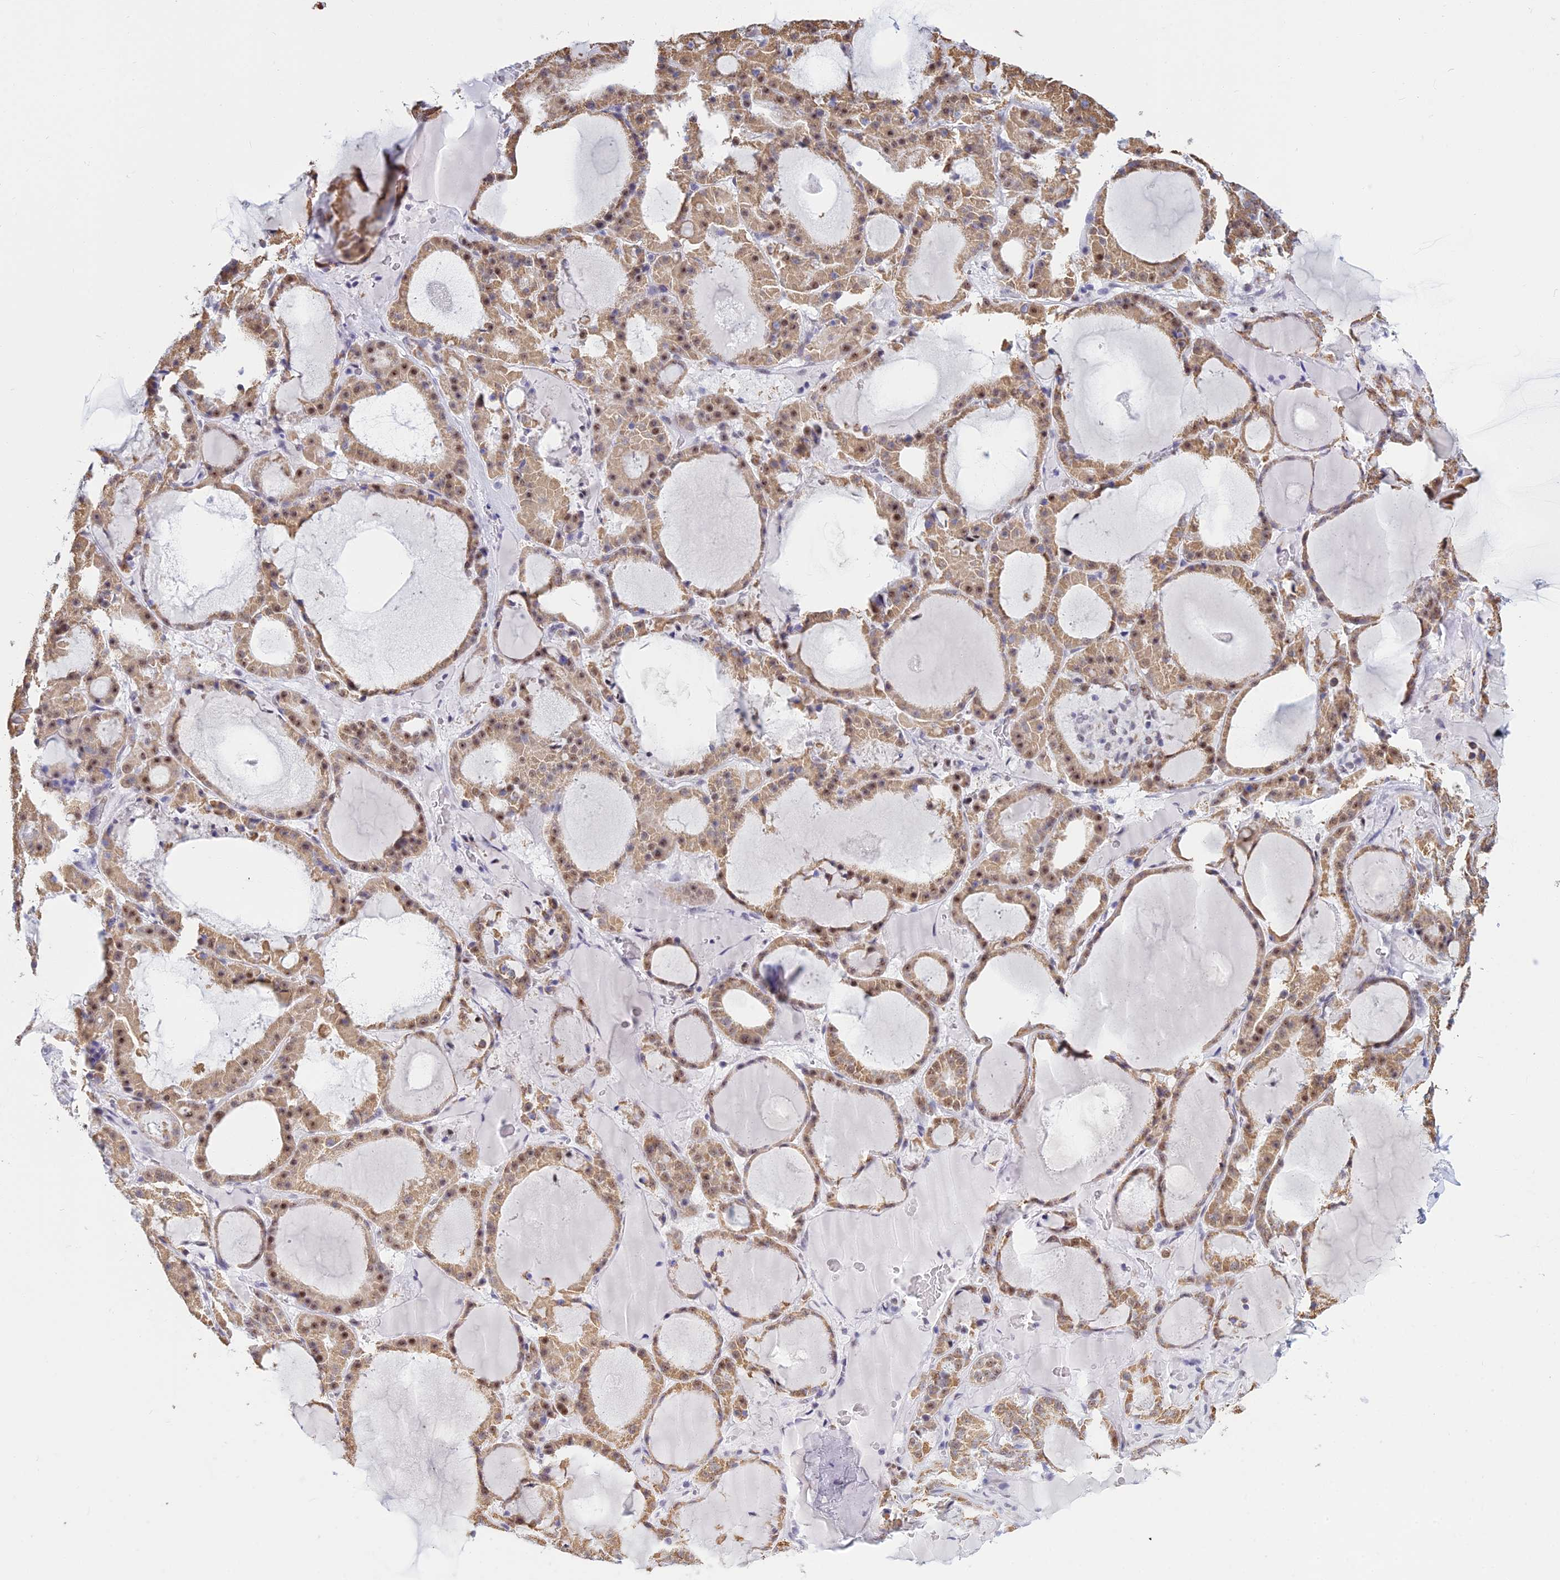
{"staining": {"intensity": "moderate", "quantity": "25%-75%", "location": "cytoplasmic/membranous,nuclear"}, "tissue": "thyroid gland", "cell_type": "Glandular cells", "image_type": "normal", "snomed": [{"axis": "morphology", "description": "Normal tissue, NOS"}, {"axis": "morphology", "description": "Carcinoma, NOS"}, {"axis": "topography", "description": "Thyroid gland"}], "caption": "DAB immunohistochemical staining of unremarkable human thyroid gland demonstrates moderate cytoplasmic/membranous,nuclear protein expression in approximately 25%-75% of glandular cells.", "gene": "KLF14", "patient": {"sex": "female", "age": 86}}